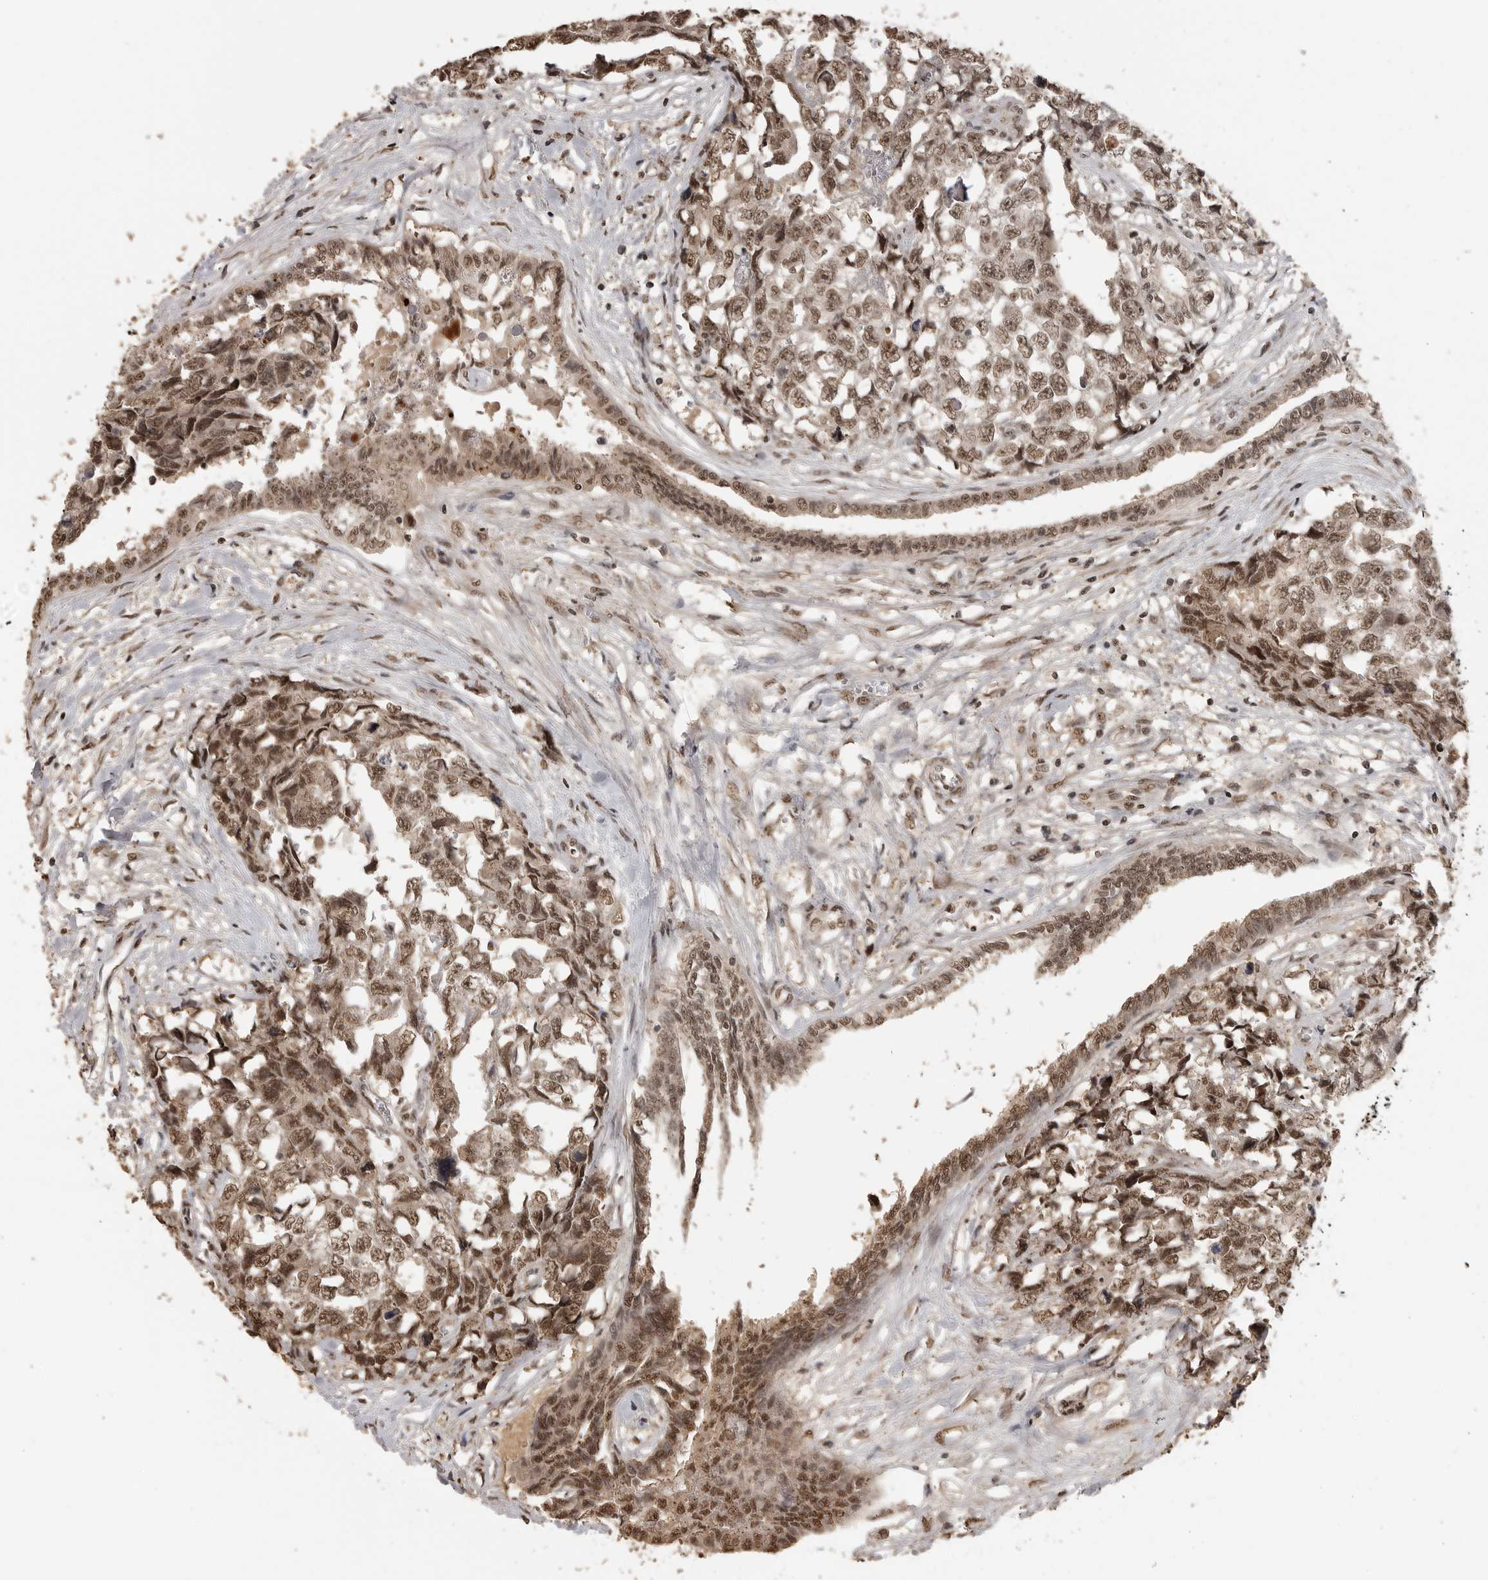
{"staining": {"intensity": "moderate", "quantity": ">75%", "location": "nuclear"}, "tissue": "testis cancer", "cell_type": "Tumor cells", "image_type": "cancer", "snomed": [{"axis": "morphology", "description": "Carcinoma, Embryonal, NOS"}, {"axis": "topography", "description": "Testis"}], "caption": "Human testis cancer (embryonal carcinoma) stained with a brown dye displays moderate nuclear positive expression in about >75% of tumor cells.", "gene": "CLOCK", "patient": {"sex": "male", "age": 31}}